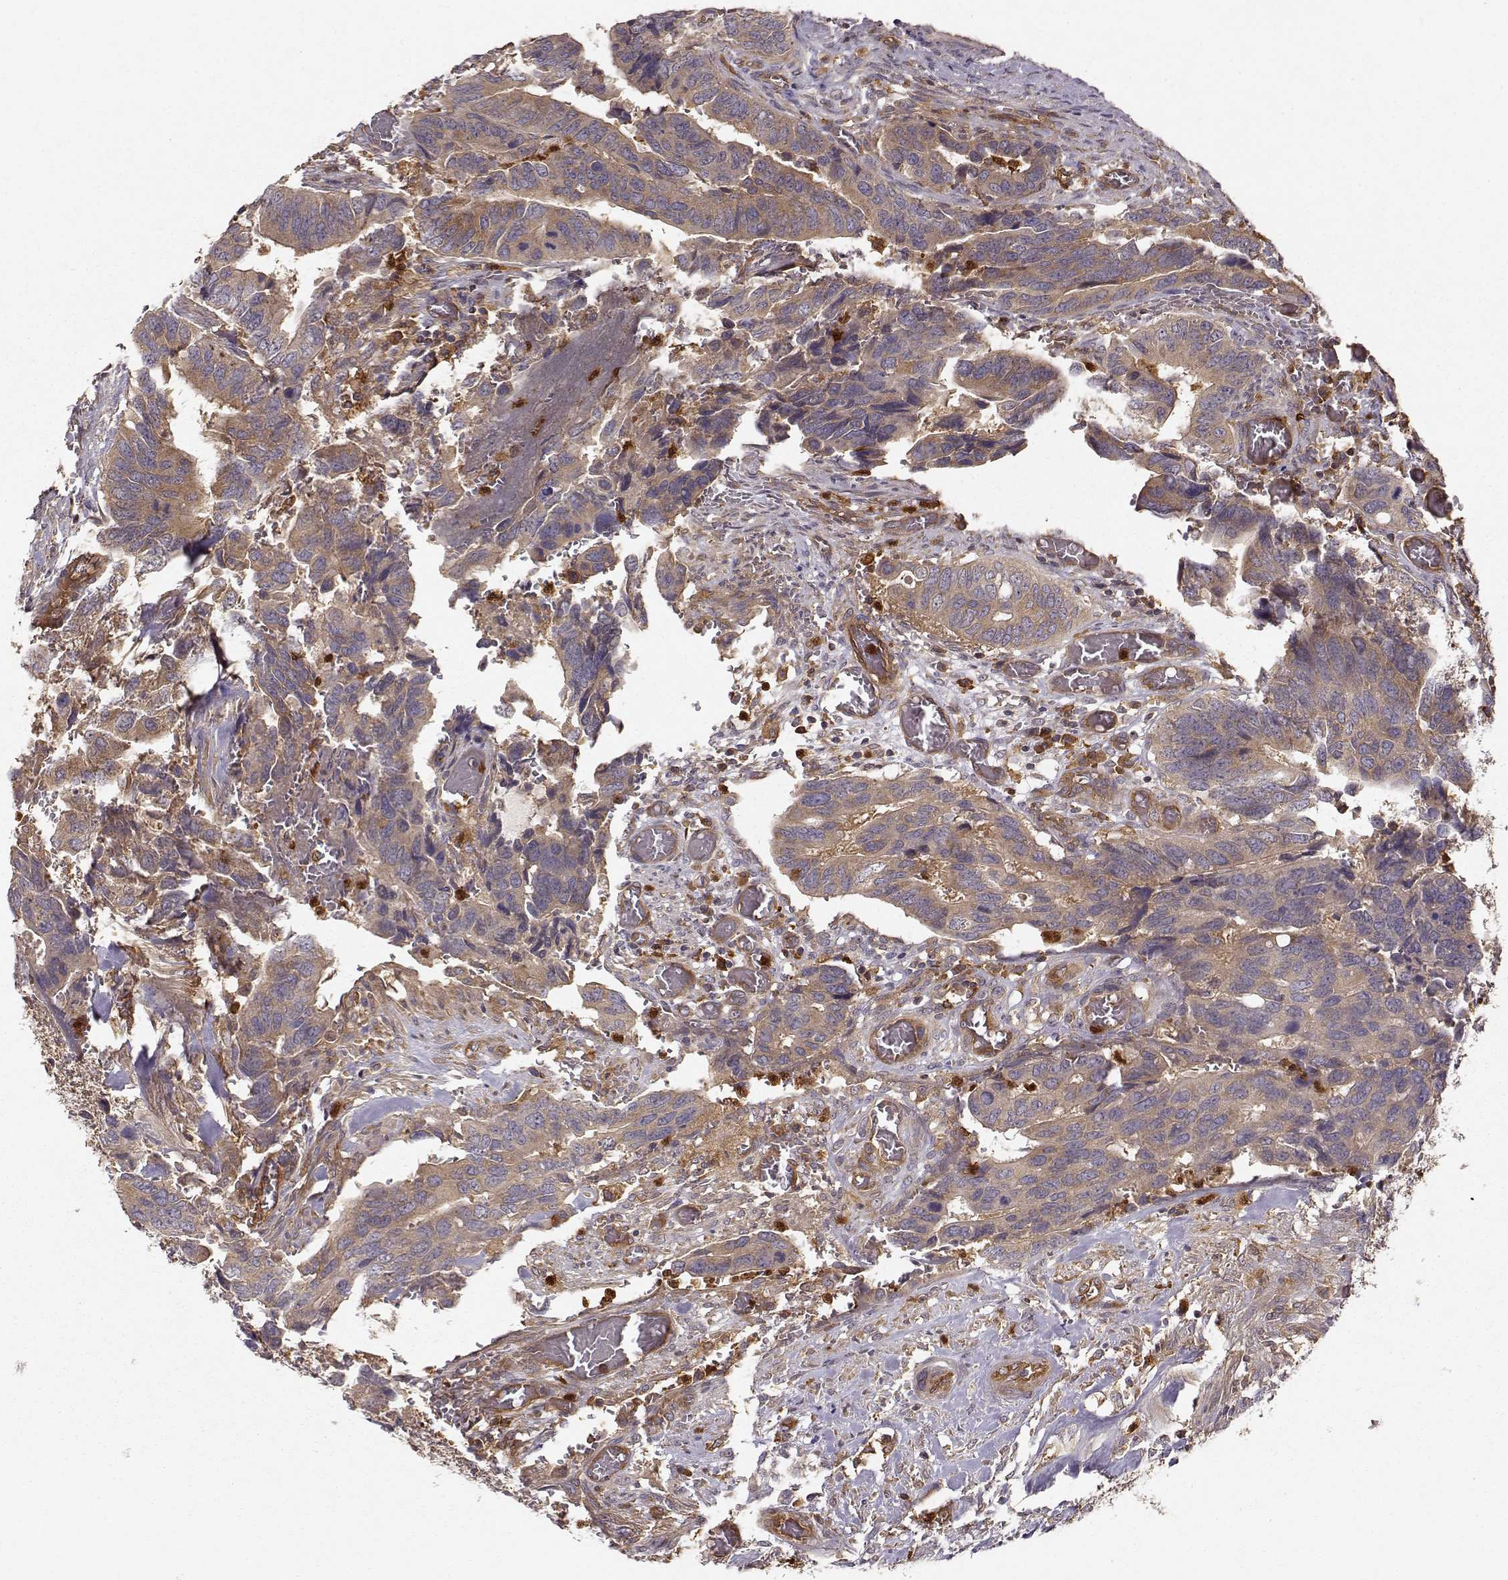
{"staining": {"intensity": "weak", "quantity": ">75%", "location": "cytoplasmic/membranous"}, "tissue": "colorectal cancer", "cell_type": "Tumor cells", "image_type": "cancer", "snomed": [{"axis": "morphology", "description": "Adenocarcinoma, NOS"}, {"axis": "topography", "description": "Colon"}], "caption": "Brown immunohistochemical staining in human adenocarcinoma (colorectal) reveals weak cytoplasmic/membranous positivity in approximately >75% of tumor cells.", "gene": "ARHGEF2", "patient": {"sex": "male", "age": 49}}